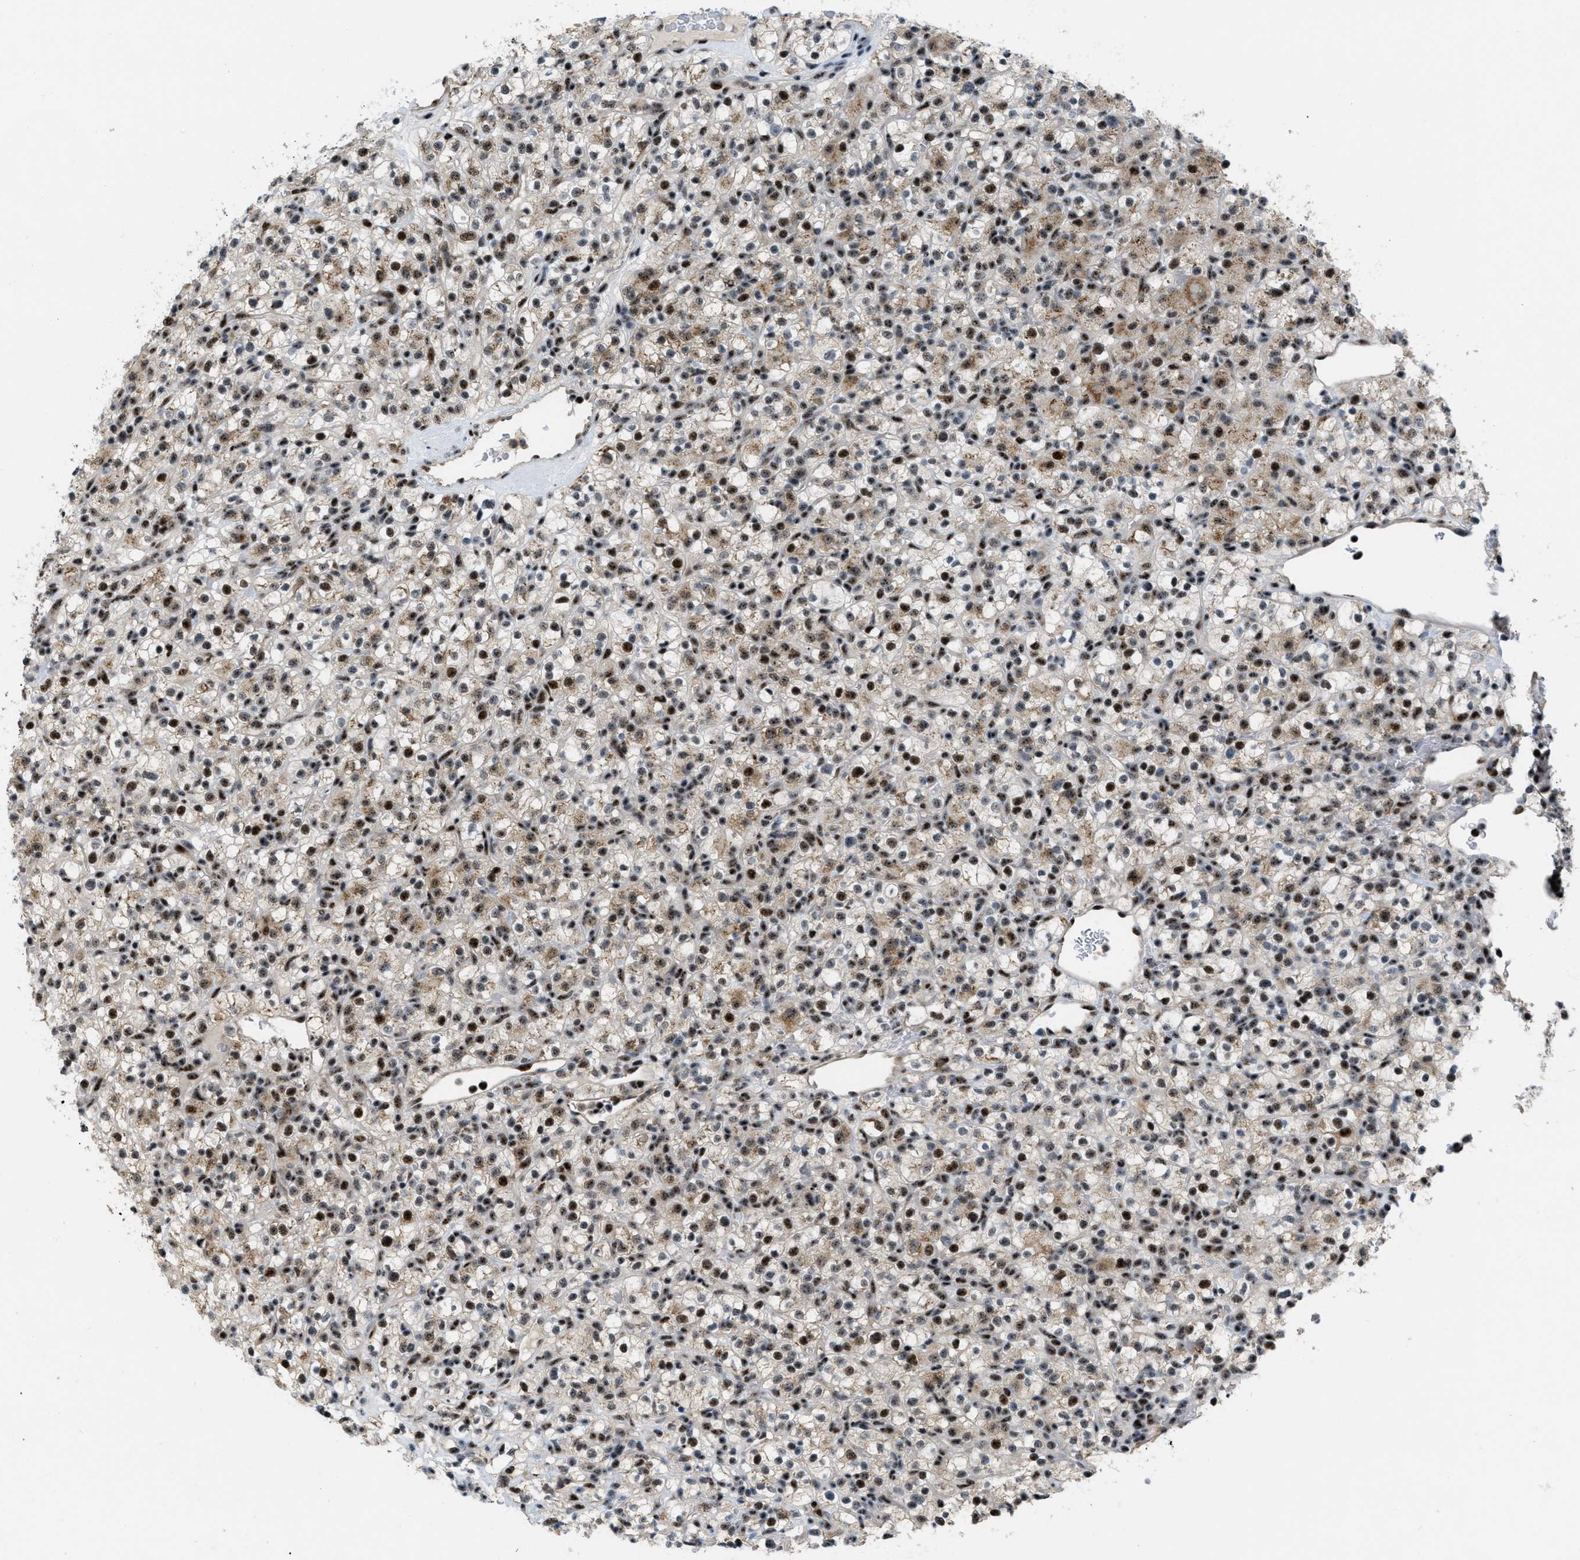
{"staining": {"intensity": "moderate", "quantity": ">75%", "location": "nuclear"}, "tissue": "renal cancer", "cell_type": "Tumor cells", "image_type": "cancer", "snomed": [{"axis": "morphology", "description": "Normal tissue, NOS"}, {"axis": "morphology", "description": "Adenocarcinoma, NOS"}, {"axis": "topography", "description": "Kidney"}], "caption": "Tumor cells display medium levels of moderate nuclear staining in about >75% of cells in renal cancer.", "gene": "CDR2", "patient": {"sex": "female", "age": 72}}